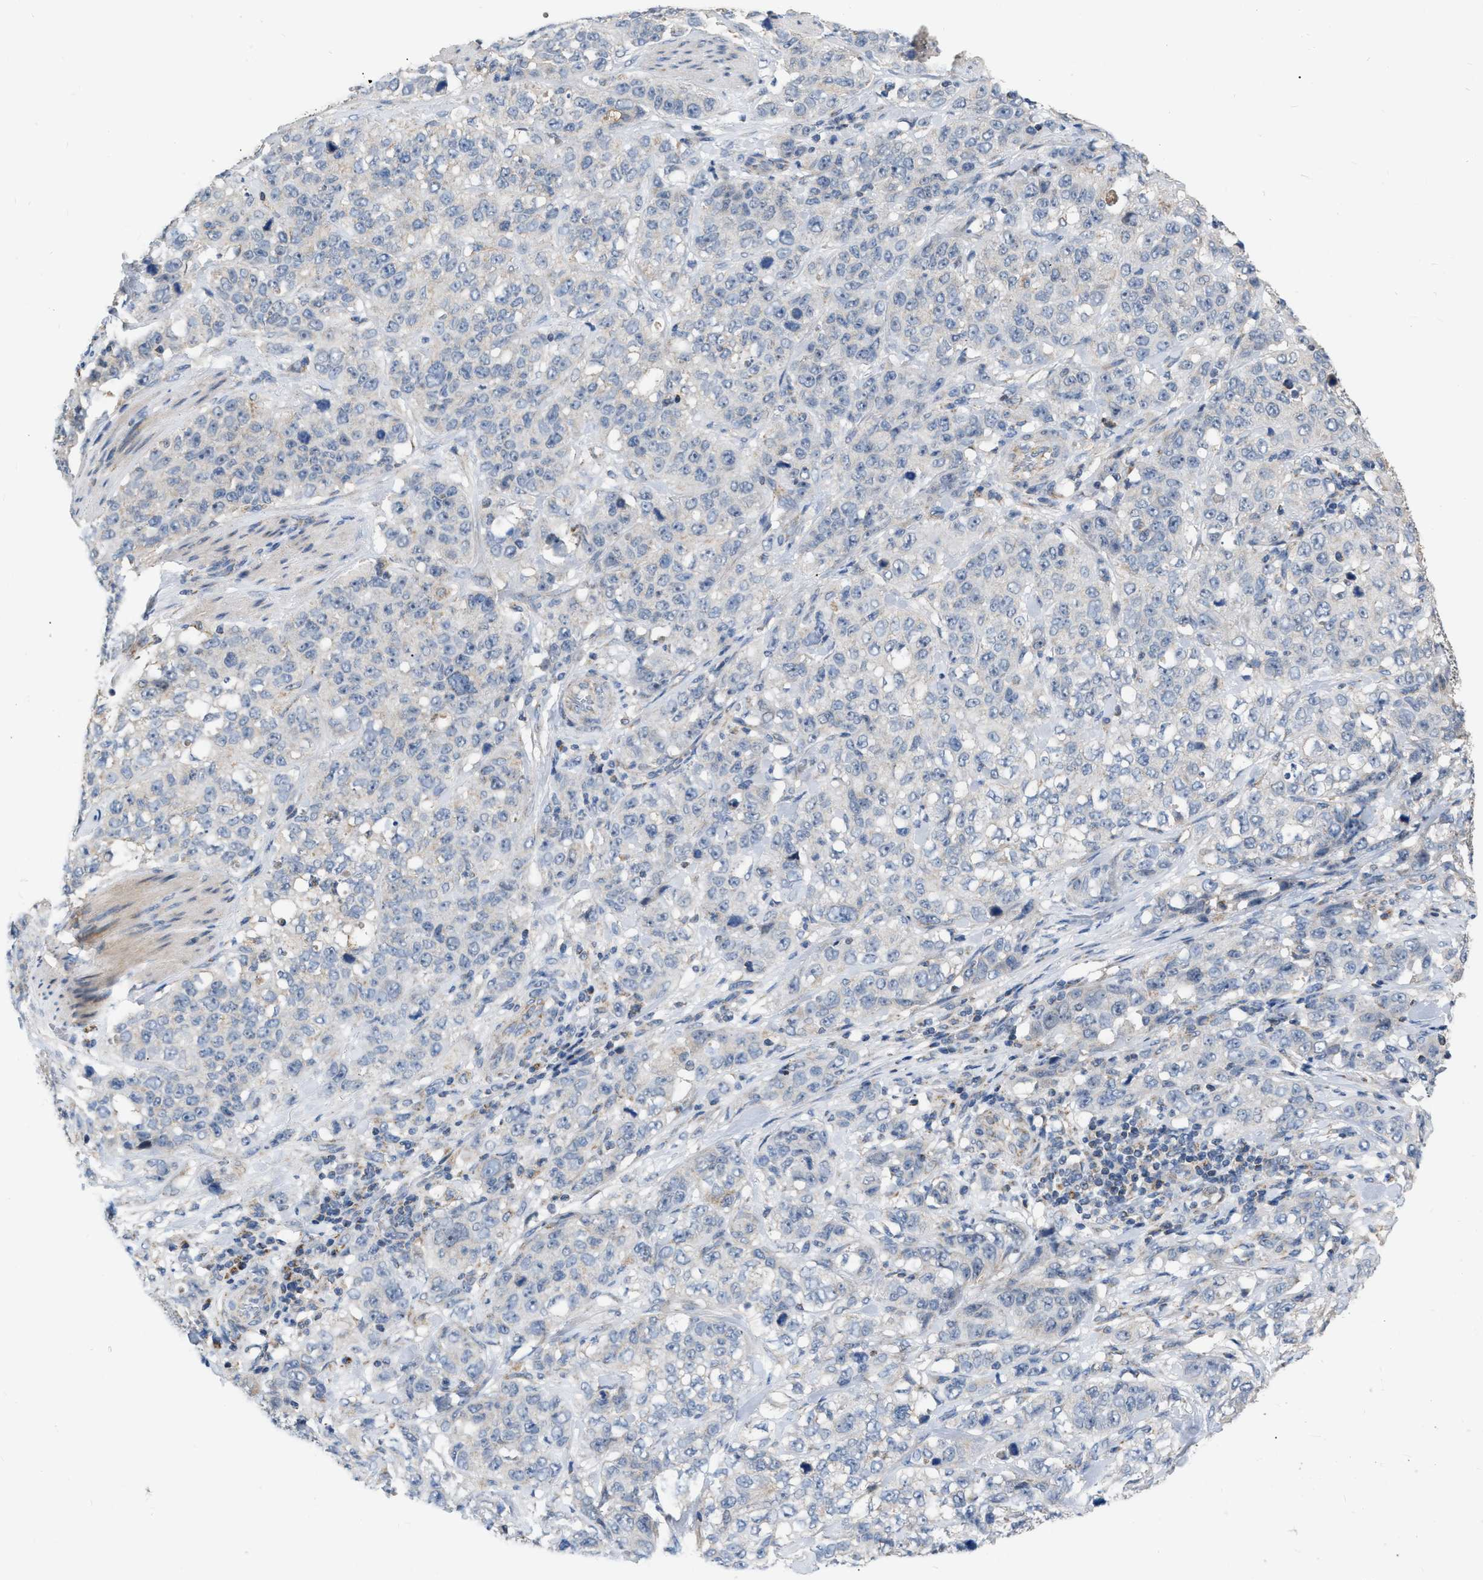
{"staining": {"intensity": "negative", "quantity": "none", "location": "none"}, "tissue": "stomach cancer", "cell_type": "Tumor cells", "image_type": "cancer", "snomed": [{"axis": "morphology", "description": "Adenocarcinoma, NOS"}, {"axis": "topography", "description": "Stomach"}], "caption": "Adenocarcinoma (stomach) stained for a protein using immunohistochemistry (IHC) shows no staining tumor cells.", "gene": "DDX56", "patient": {"sex": "male", "age": 48}}